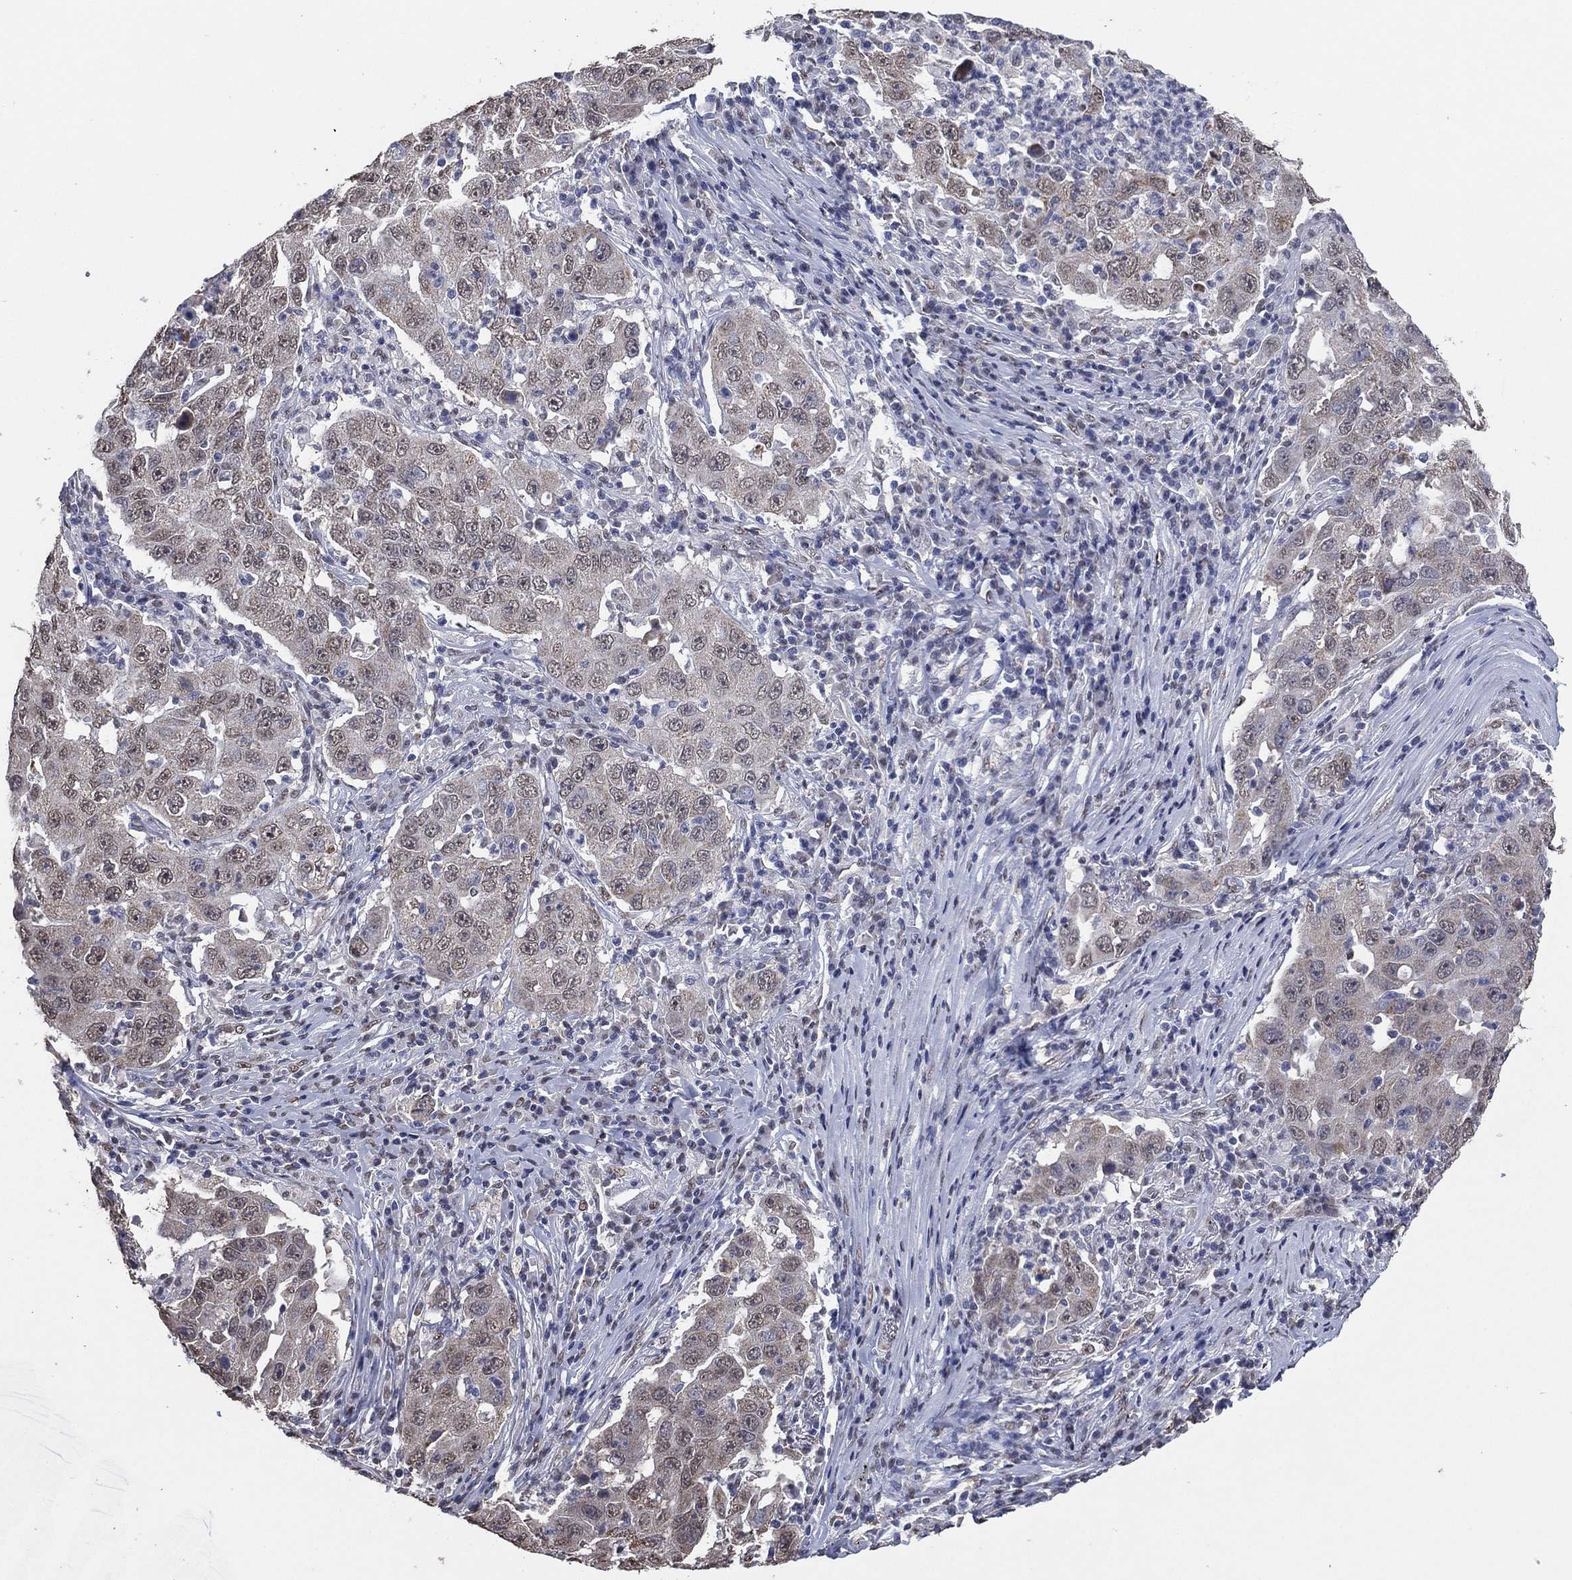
{"staining": {"intensity": "negative", "quantity": "none", "location": "none"}, "tissue": "lung cancer", "cell_type": "Tumor cells", "image_type": "cancer", "snomed": [{"axis": "morphology", "description": "Adenocarcinoma, NOS"}, {"axis": "topography", "description": "Lung"}], "caption": "Immunohistochemistry (IHC) of lung adenocarcinoma demonstrates no staining in tumor cells. (DAB (3,3'-diaminobenzidine) IHC with hematoxylin counter stain).", "gene": "ALDH7A1", "patient": {"sex": "male", "age": 73}}